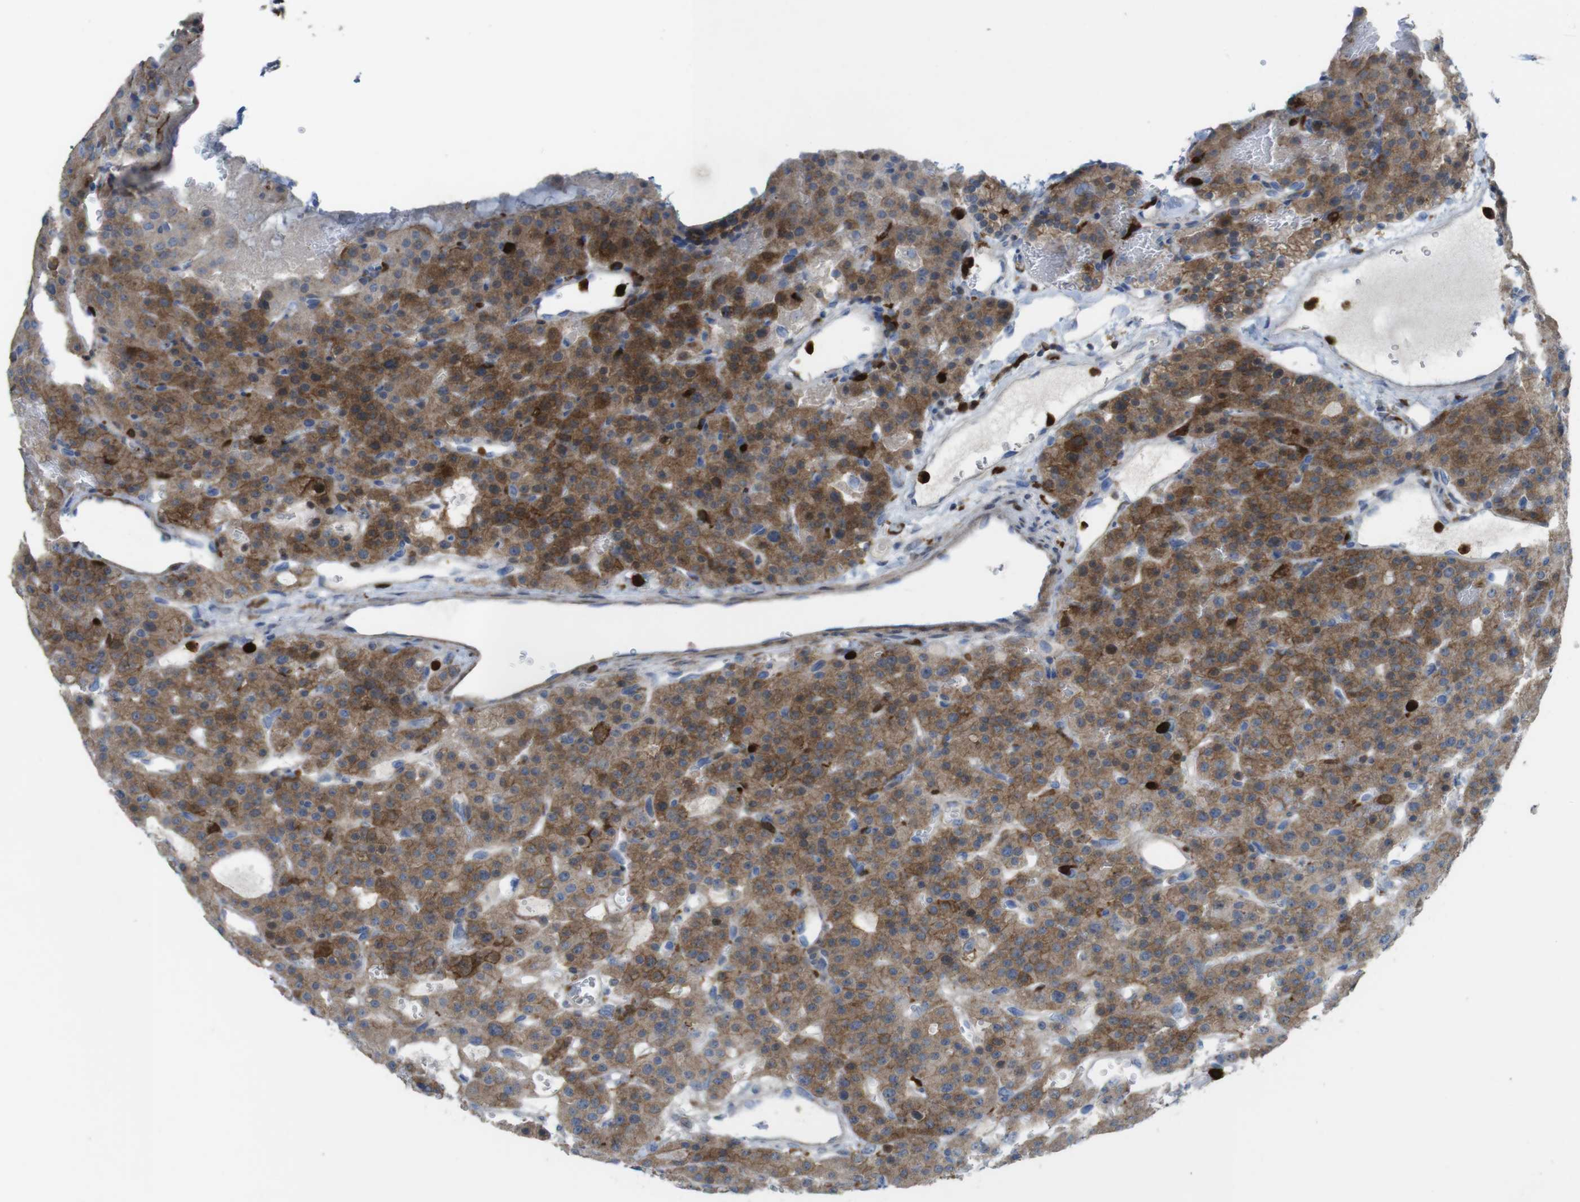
{"staining": {"intensity": "moderate", "quantity": ">75%", "location": "cytoplasmic/membranous"}, "tissue": "parathyroid gland", "cell_type": "Glandular cells", "image_type": "normal", "snomed": [{"axis": "morphology", "description": "Normal tissue, NOS"}, {"axis": "morphology", "description": "Adenoma, NOS"}, {"axis": "topography", "description": "Parathyroid gland"}], "caption": "Benign parathyroid gland exhibits moderate cytoplasmic/membranous expression in approximately >75% of glandular cells, visualized by immunohistochemistry. (IHC, brightfield microscopy, high magnification).", "gene": "PRKCD", "patient": {"sex": "female", "age": 81}}